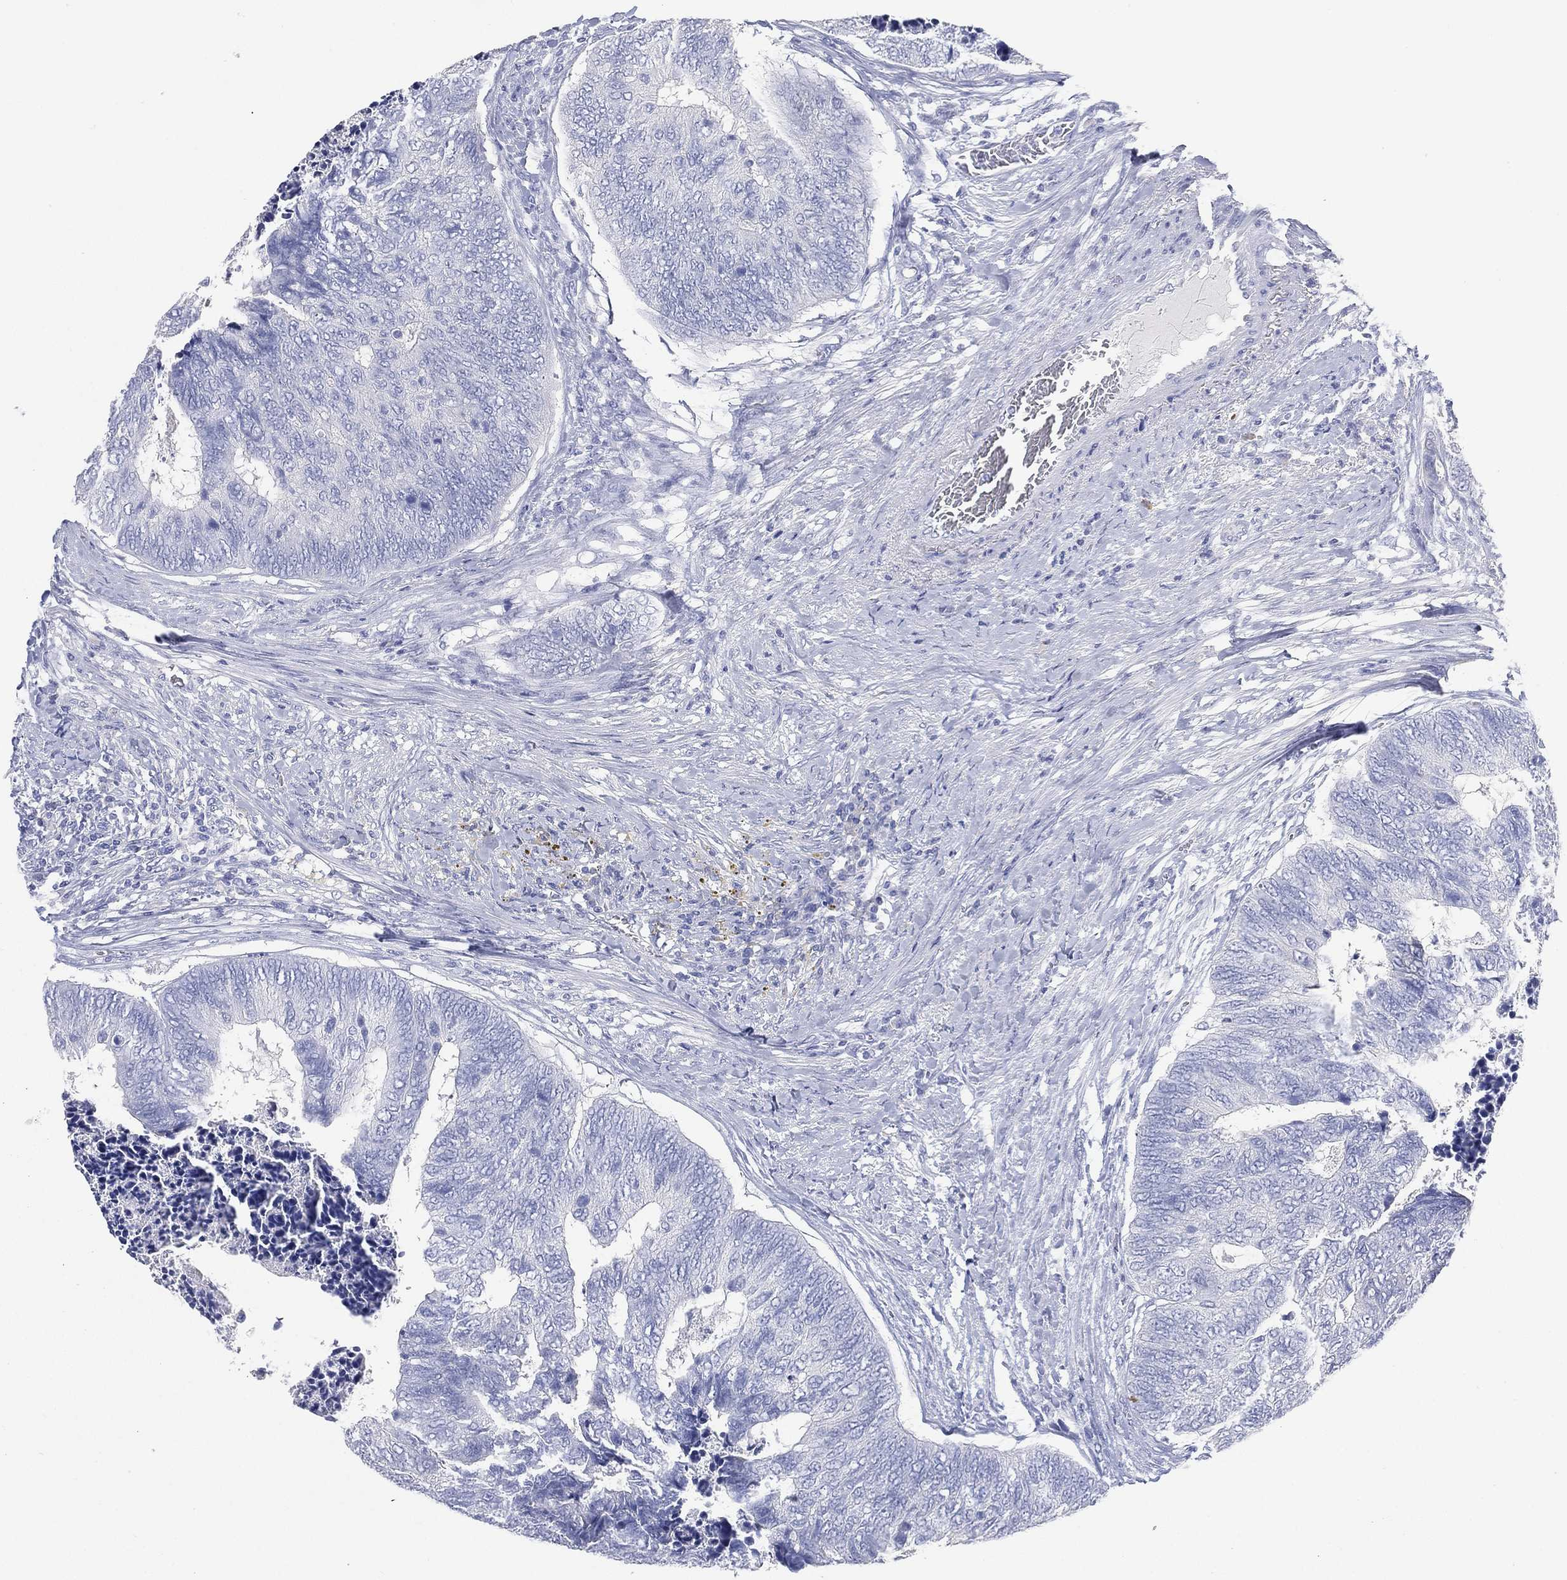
{"staining": {"intensity": "negative", "quantity": "none", "location": "none"}, "tissue": "colorectal cancer", "cell_type": "Tumor cells", "image_type": "cancer", "snomed": [{"axis": "morphology", "description": "Adenocarcinoma, NOS"}, {"axis": "topography", "description": "Colon"}], "caption": "IHC histopathology image of neoplastic tissue: human adenocarcinoma (colorectal) stained with DAB (3,3'-diaminobenzidine) reveals no significant protein staining in tumor cells.", "gene": "FMO1", "patient": {"sex": "female", "age": 67}}